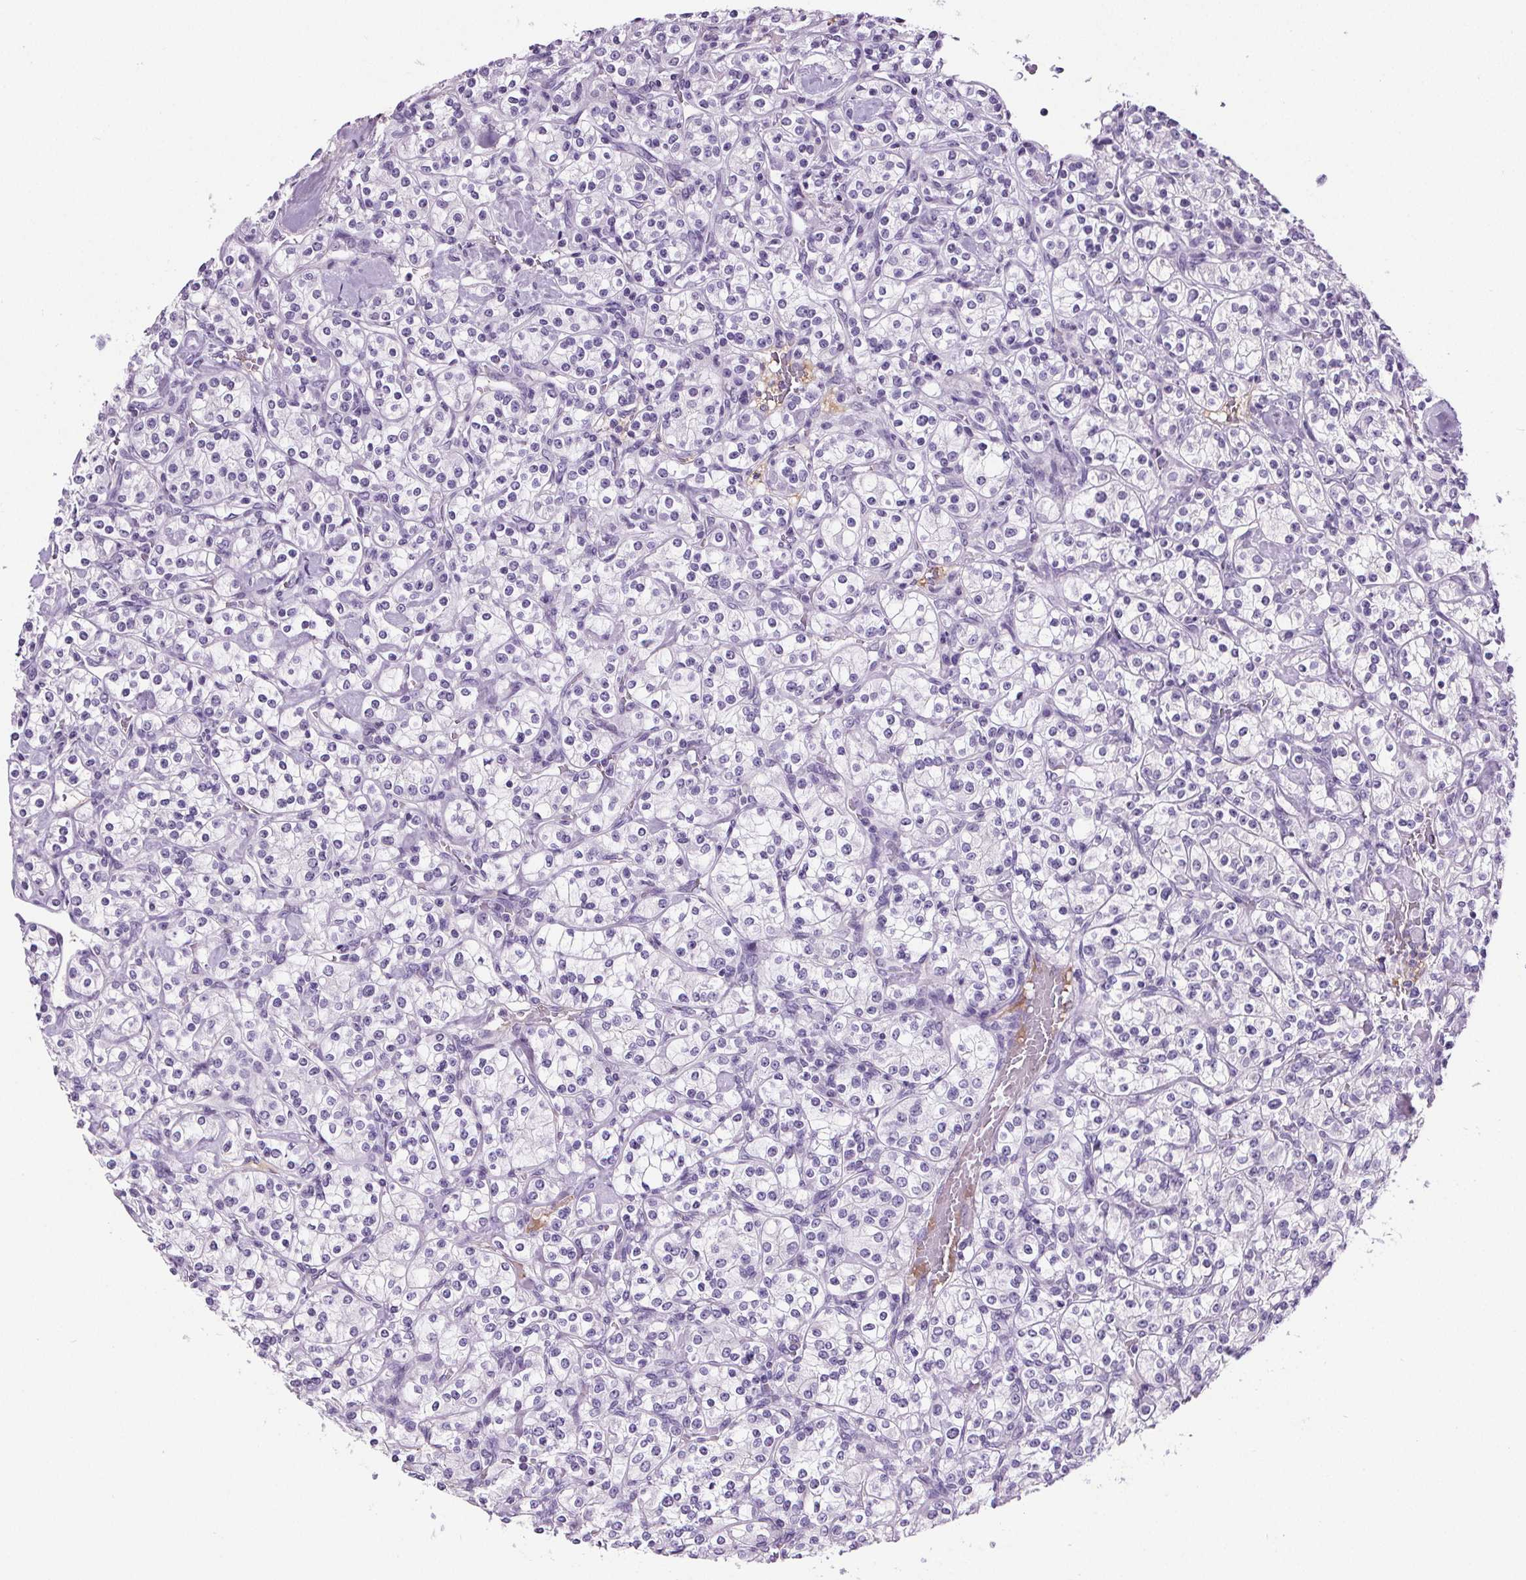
{"staining": {"intensity": "negative", "quantity": "none", "location": "none"}, "tissue": "renal cancer", "cell_type": "Tumor cells", "image_type": "cancer", "snomed": [{"axis": "morphology", "description": "Adenocarcinoma, NOS"}, {"axis": "topography", "description": "Kidney"}], "caption": "A photomicrograph of renal adenocarcinoma stained for a protein shows no brown staining in tumor cells. (Immunohistochemistry (ihc), brightfield microscopy, high magnification).", "gene": "CD5L", "patient": {"sex": "male", "age": 77}}